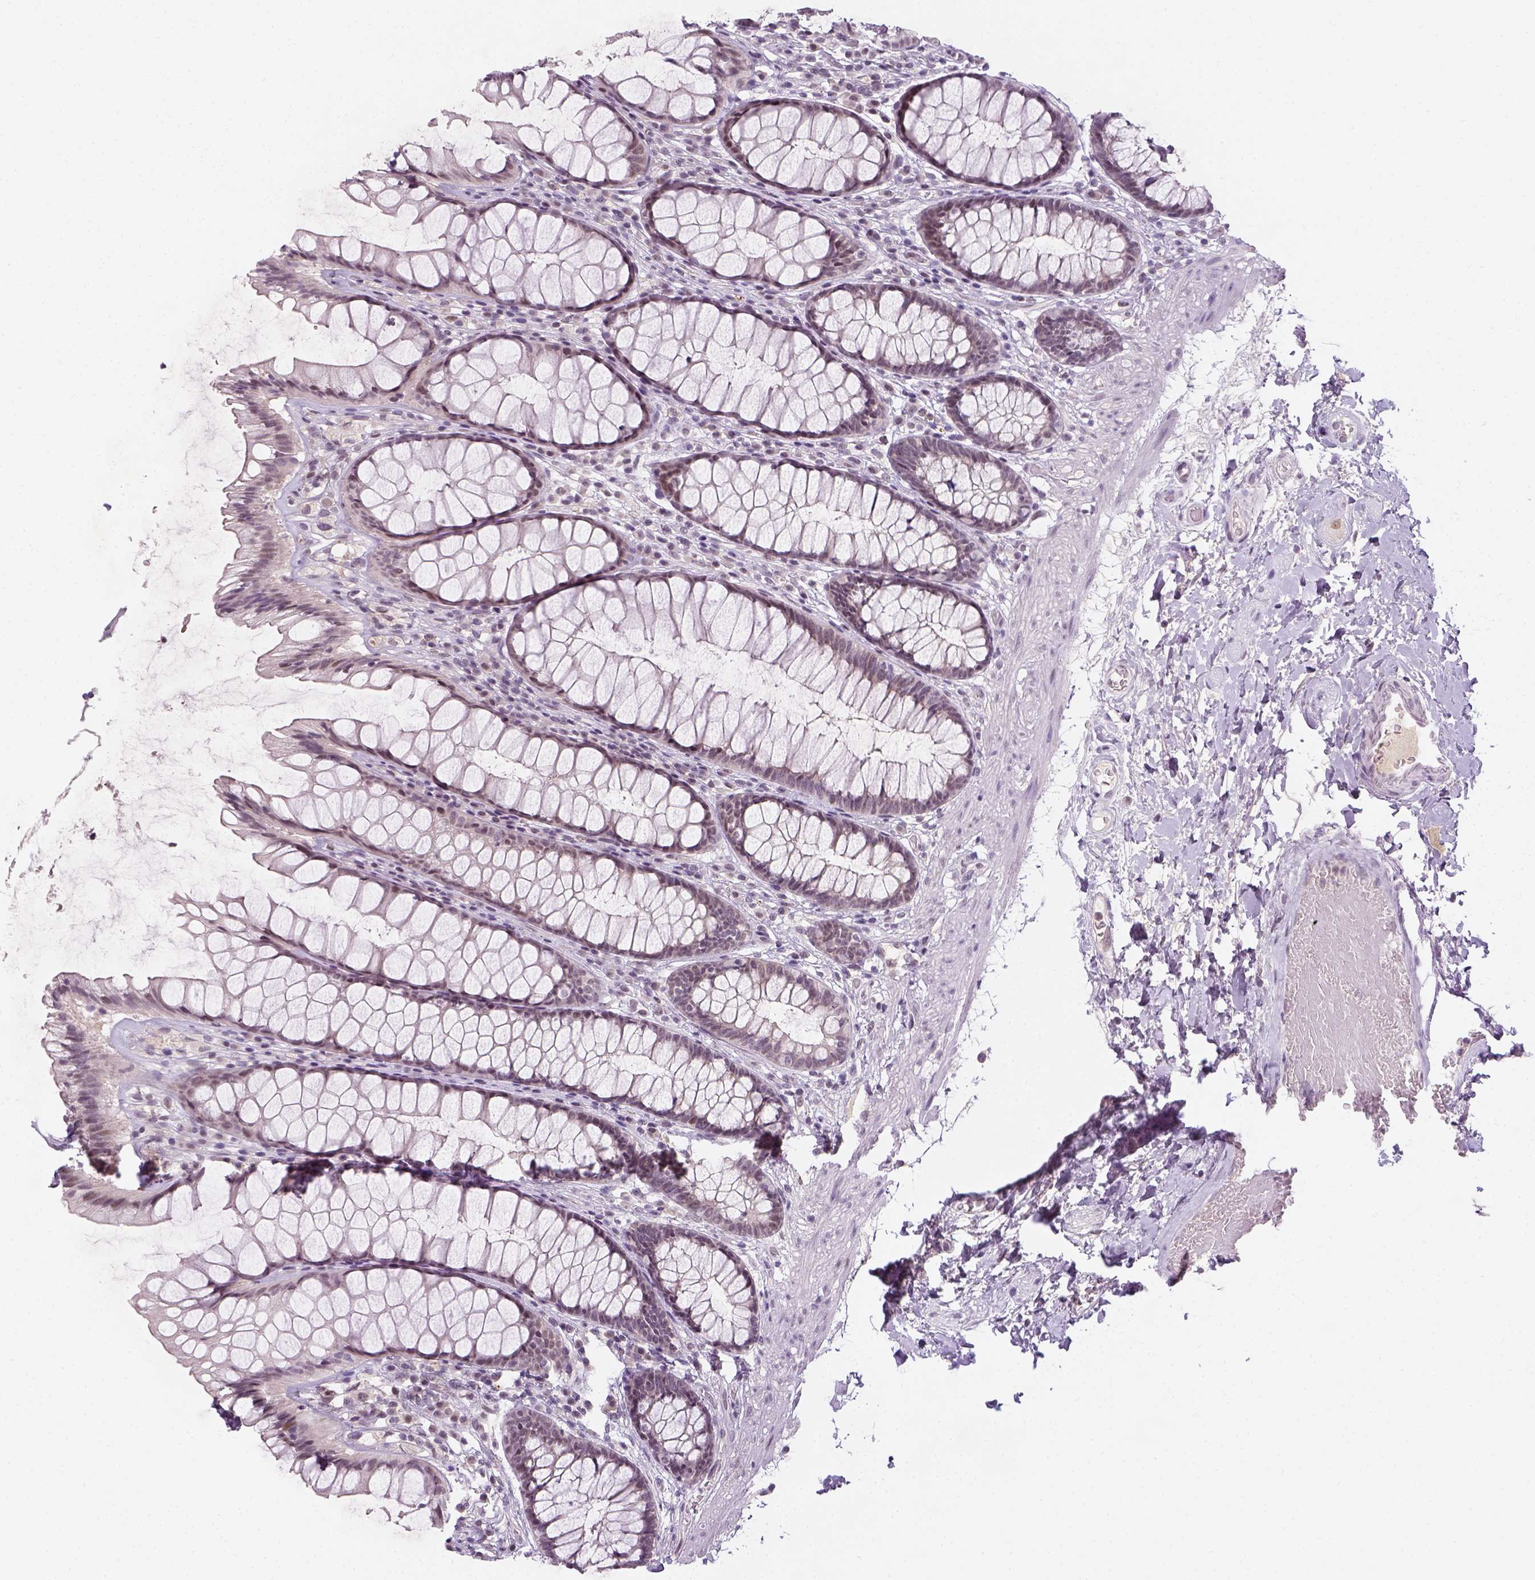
{"staining": {"intensity": "weak", "quantity": "<25%", "location": "nuclear"}, "tissue": "rectum", "cell_type": "Glandular cells", "image_type": "normal", "snomed": [{"axis": "morphology", "description": "Normal tissue, NOS"}, {"axis": "topography", "description": "Rectum"}], "caption": "An image of human rectum is negative for staining in glandular cells. Nuclei are stained in blue.", "gene": "MAGEB3", "patient": {"sex": "male", "age": 72}}